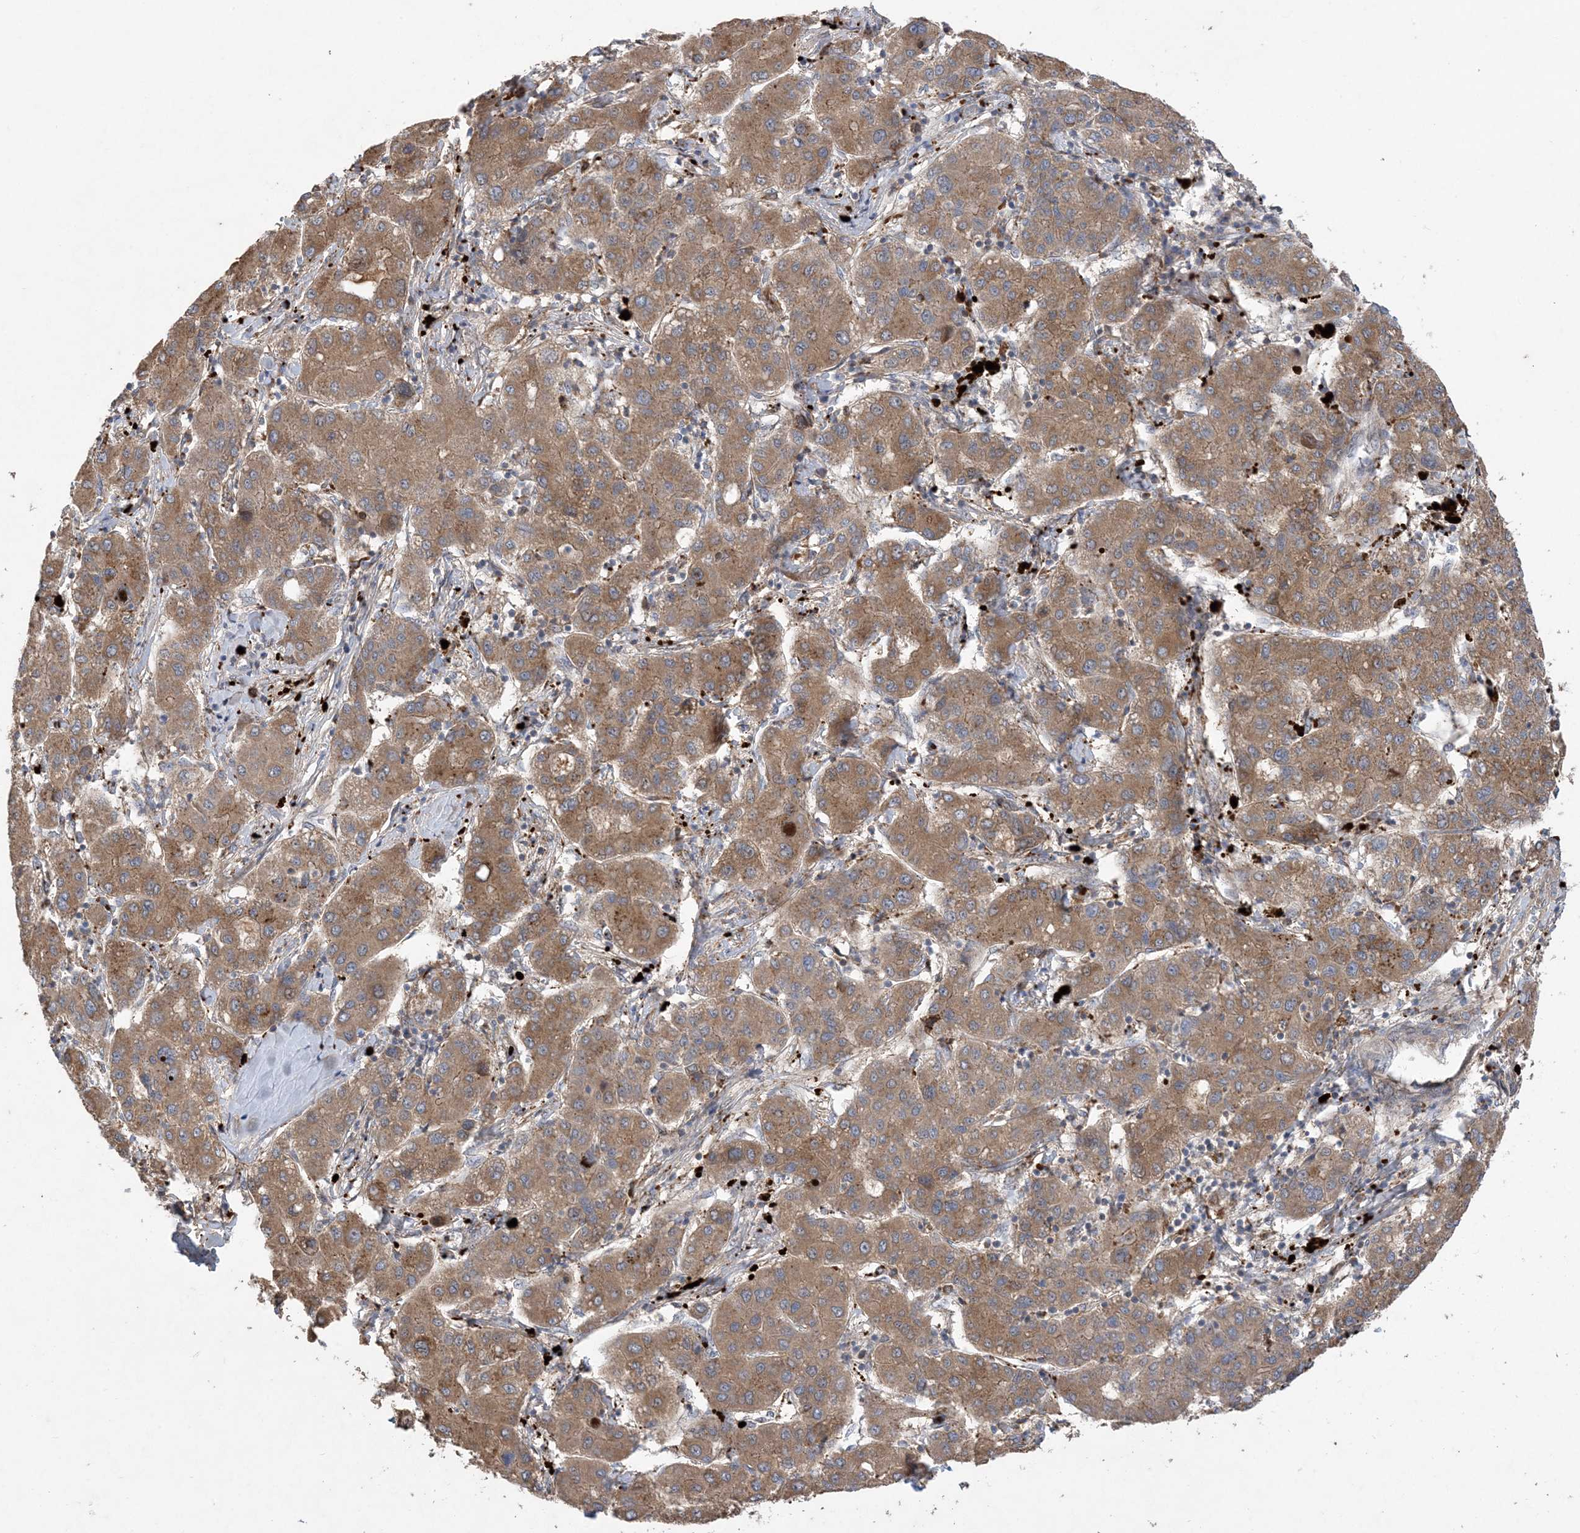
{"staining": {"intensity": "moderate", "quantity": ">75%", "location": "cytoplasmic/membranous"}, "tissue": "liver cancer", "cell_type": "Tumor cells", "image_type": "cancer", "snomed": [{"axis": "morphology", "description": "Carcinoma, Hepatocellular, NOS"}, {"axis": "topography", "description": "Liver"}], "caption": "An image showing moderate cytoplasmic/membranous staining in approximately >75% of tumor cells in liver cancer, as visualized by brown immunohistochemical staining.", "gene": "MASP2", "patient": {"sex": "male", "age": 65}}